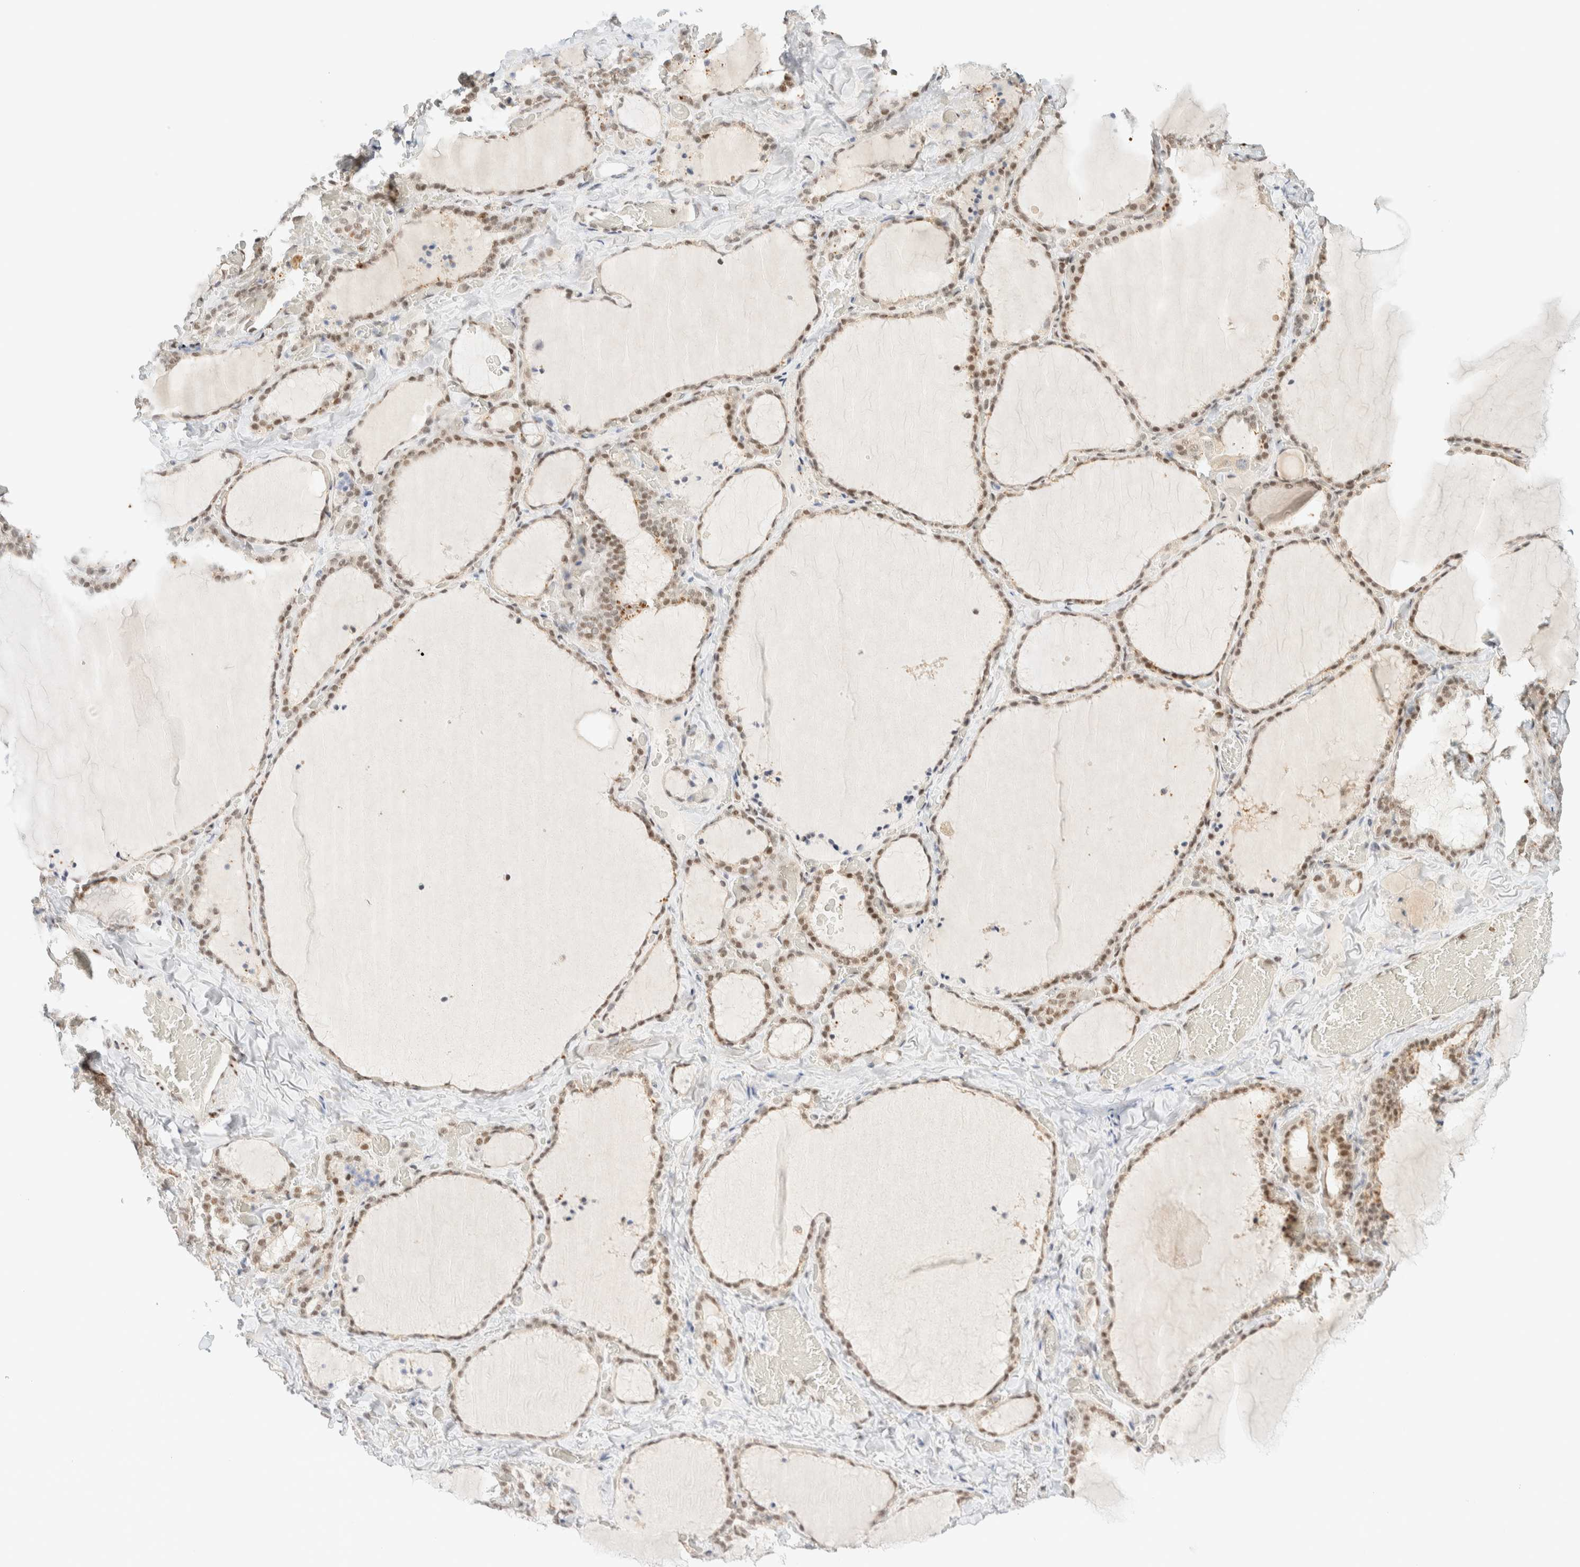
{"staining": {"intensity": "moderate", "quantity": "25%-75%", "location": "nuclear"}, "tissue": "thyroid gland", "cell_type": "Glandular cells", "image_type": "normal", "snomed": [{"axis": "morphology", "description": "Normal tissue, NOS"}, {"axis": "topography", "description": "Thyroid gland"}], "caption": "An image of thyroid gland stained for a protein exhibits moderate nuclear brown staining in glandular cells.", "gene": "PYGO2", "patient": {"sex": "female", "age": 22}}